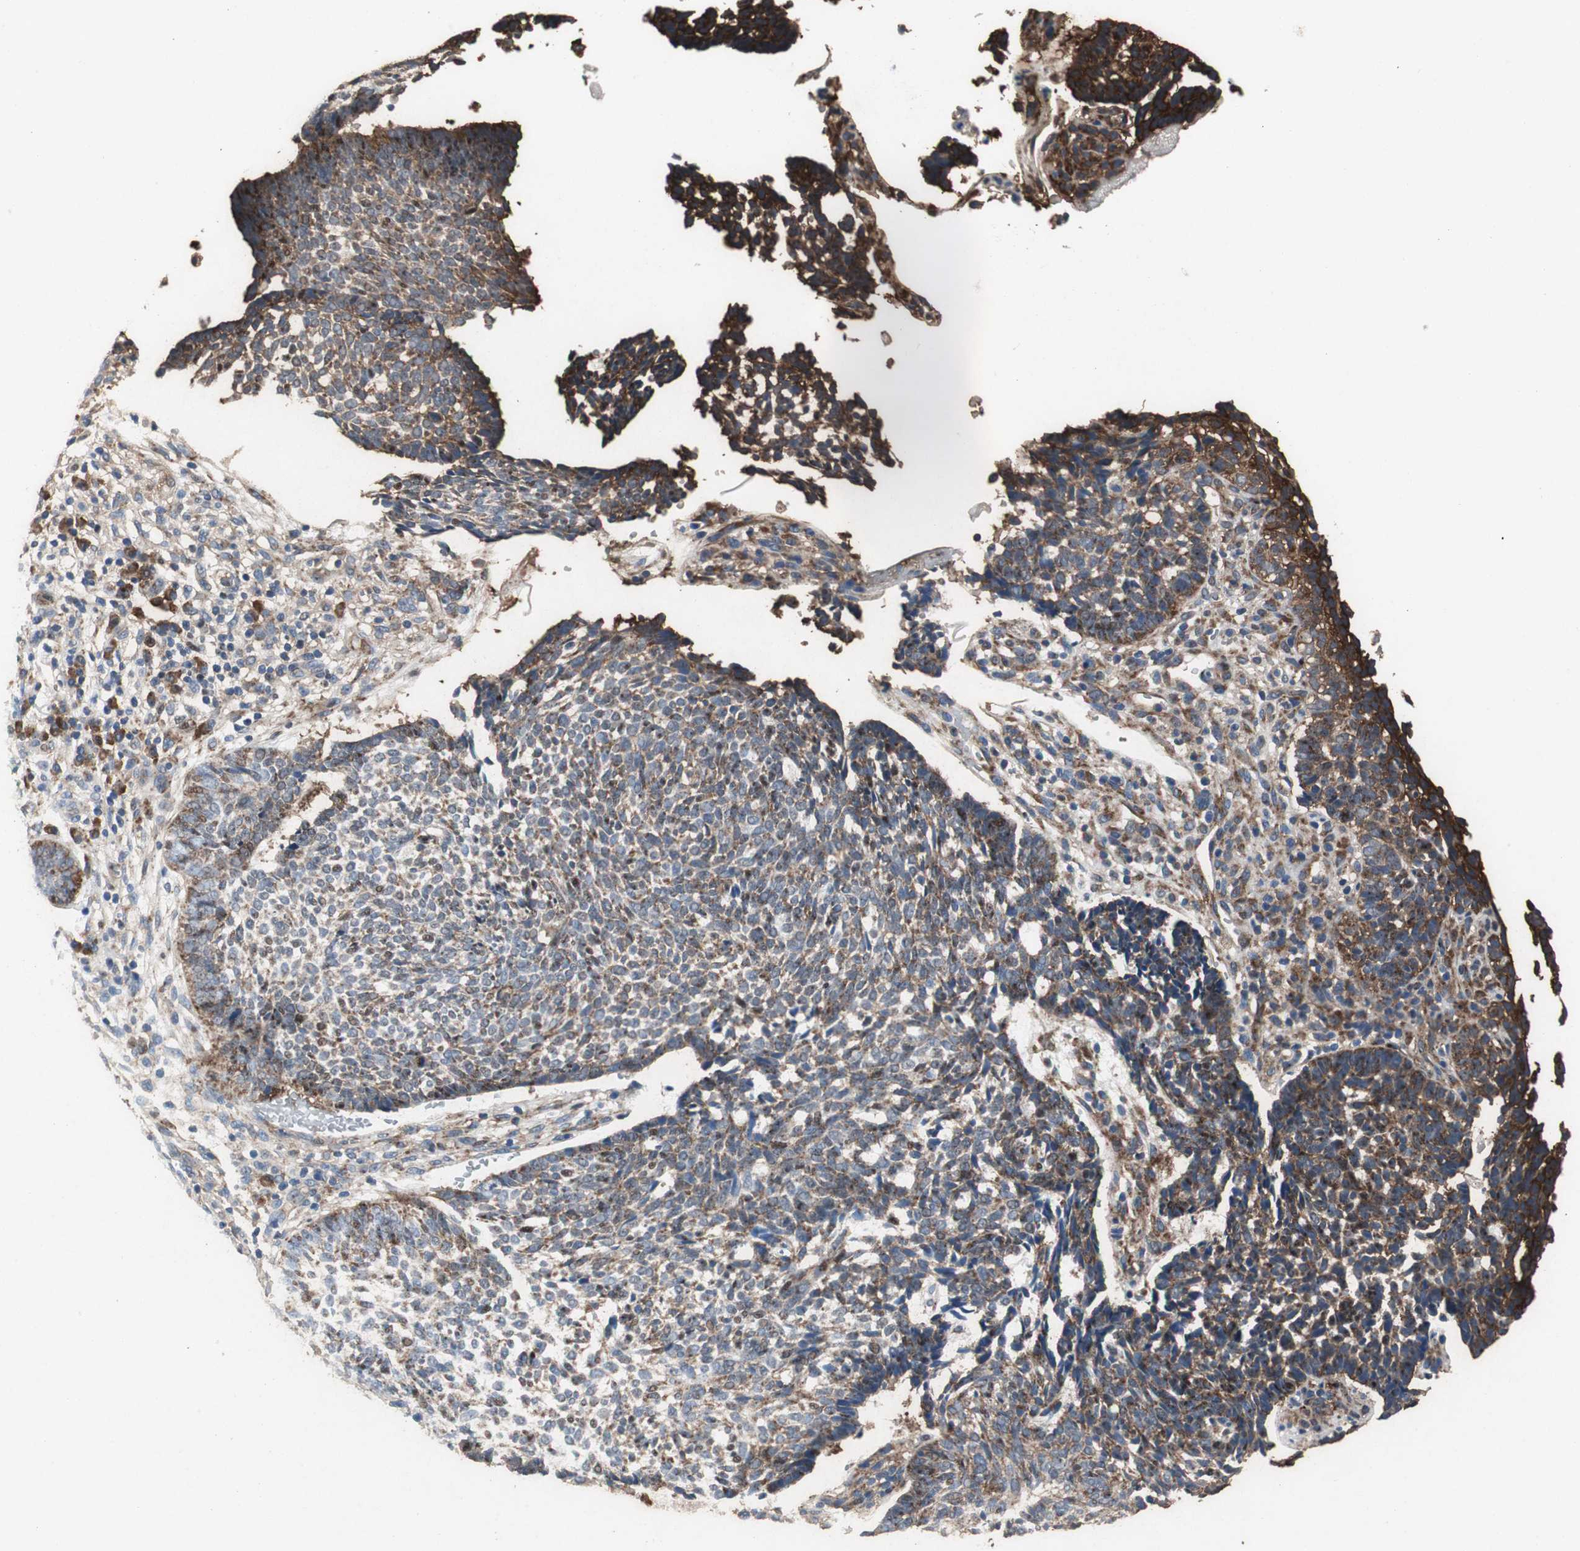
{"staining": {"intensity": "strong", "quantity": ">75%", "location": "cytoplasmic/membranous"}, "tissue": "skin cancer", "cell_type": "Tumor cells", "image_type": "cancer", "snomed": [{"axis": "morphology", "description": "Normal tissue, NOS"}, {"axis": "morphology", "description": "Basal cell carcinoma"}, {"axis": "topography", "description": "Skin"}], "caption": "Brown immunohistochemical staining in human skin basal cell carcinoma displays strong cytoplasmic/membranous staining in about >75% of tumor cells.", "gene": "RPL35", "patient": {"sex": "male", "age": 87}}